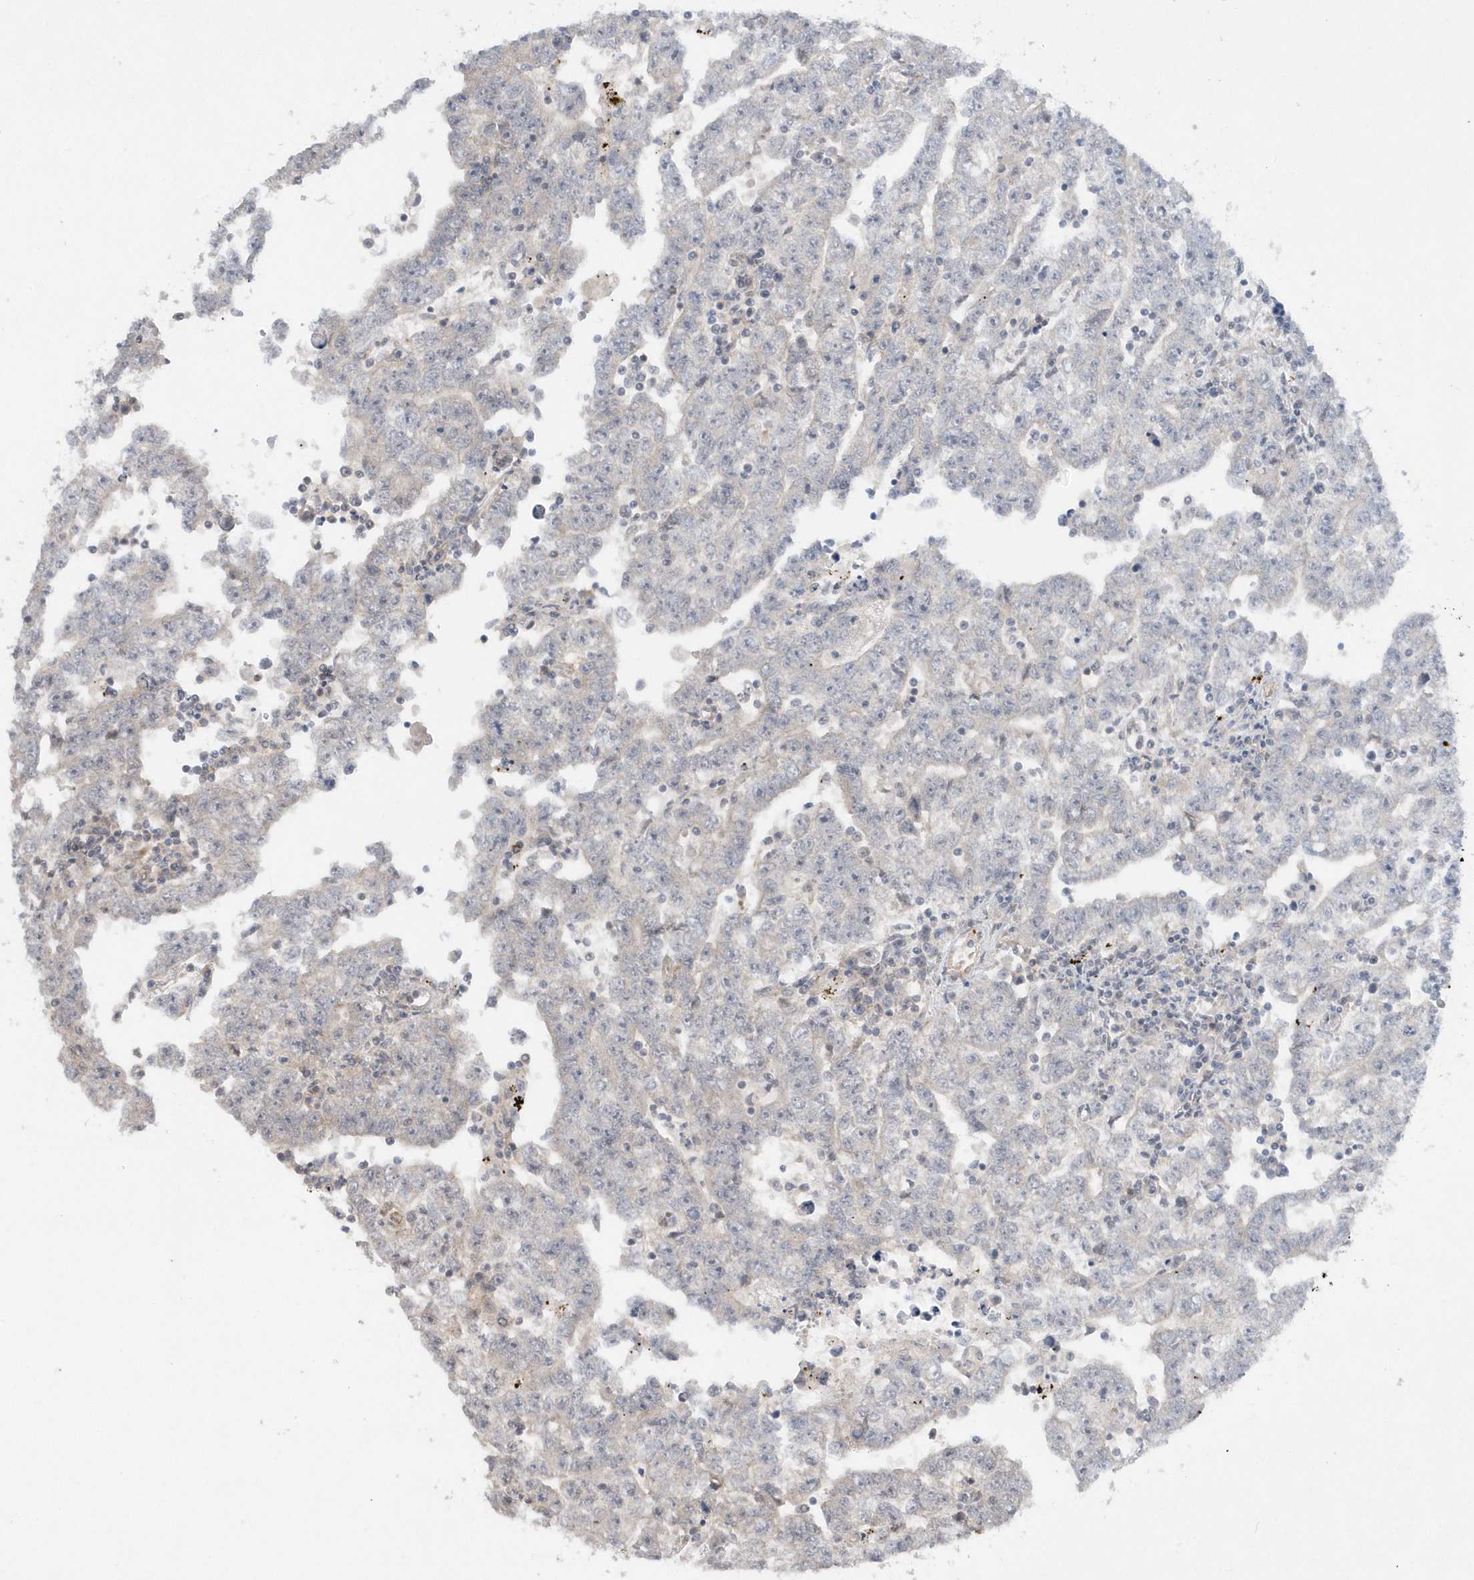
{"staining": {"intensity": "negative", "quantity": "none", "location": "none"}, "tissue": "testis cancer", "cell_type": "Tumor cells", "image_type": "cancer", "snomed": [{"axis": "morphology", "description": "Carcinoma, Embryonal, NOS"}, {"axis": "topography", "description": "Testis"}], "caption": "This is an immunohistochemistry (IHC) micrograph of human testis cancer. There is no positivity in tumor cells.", "gene": "CRIP3", "patient": {"sex": "male", "age": 25}}